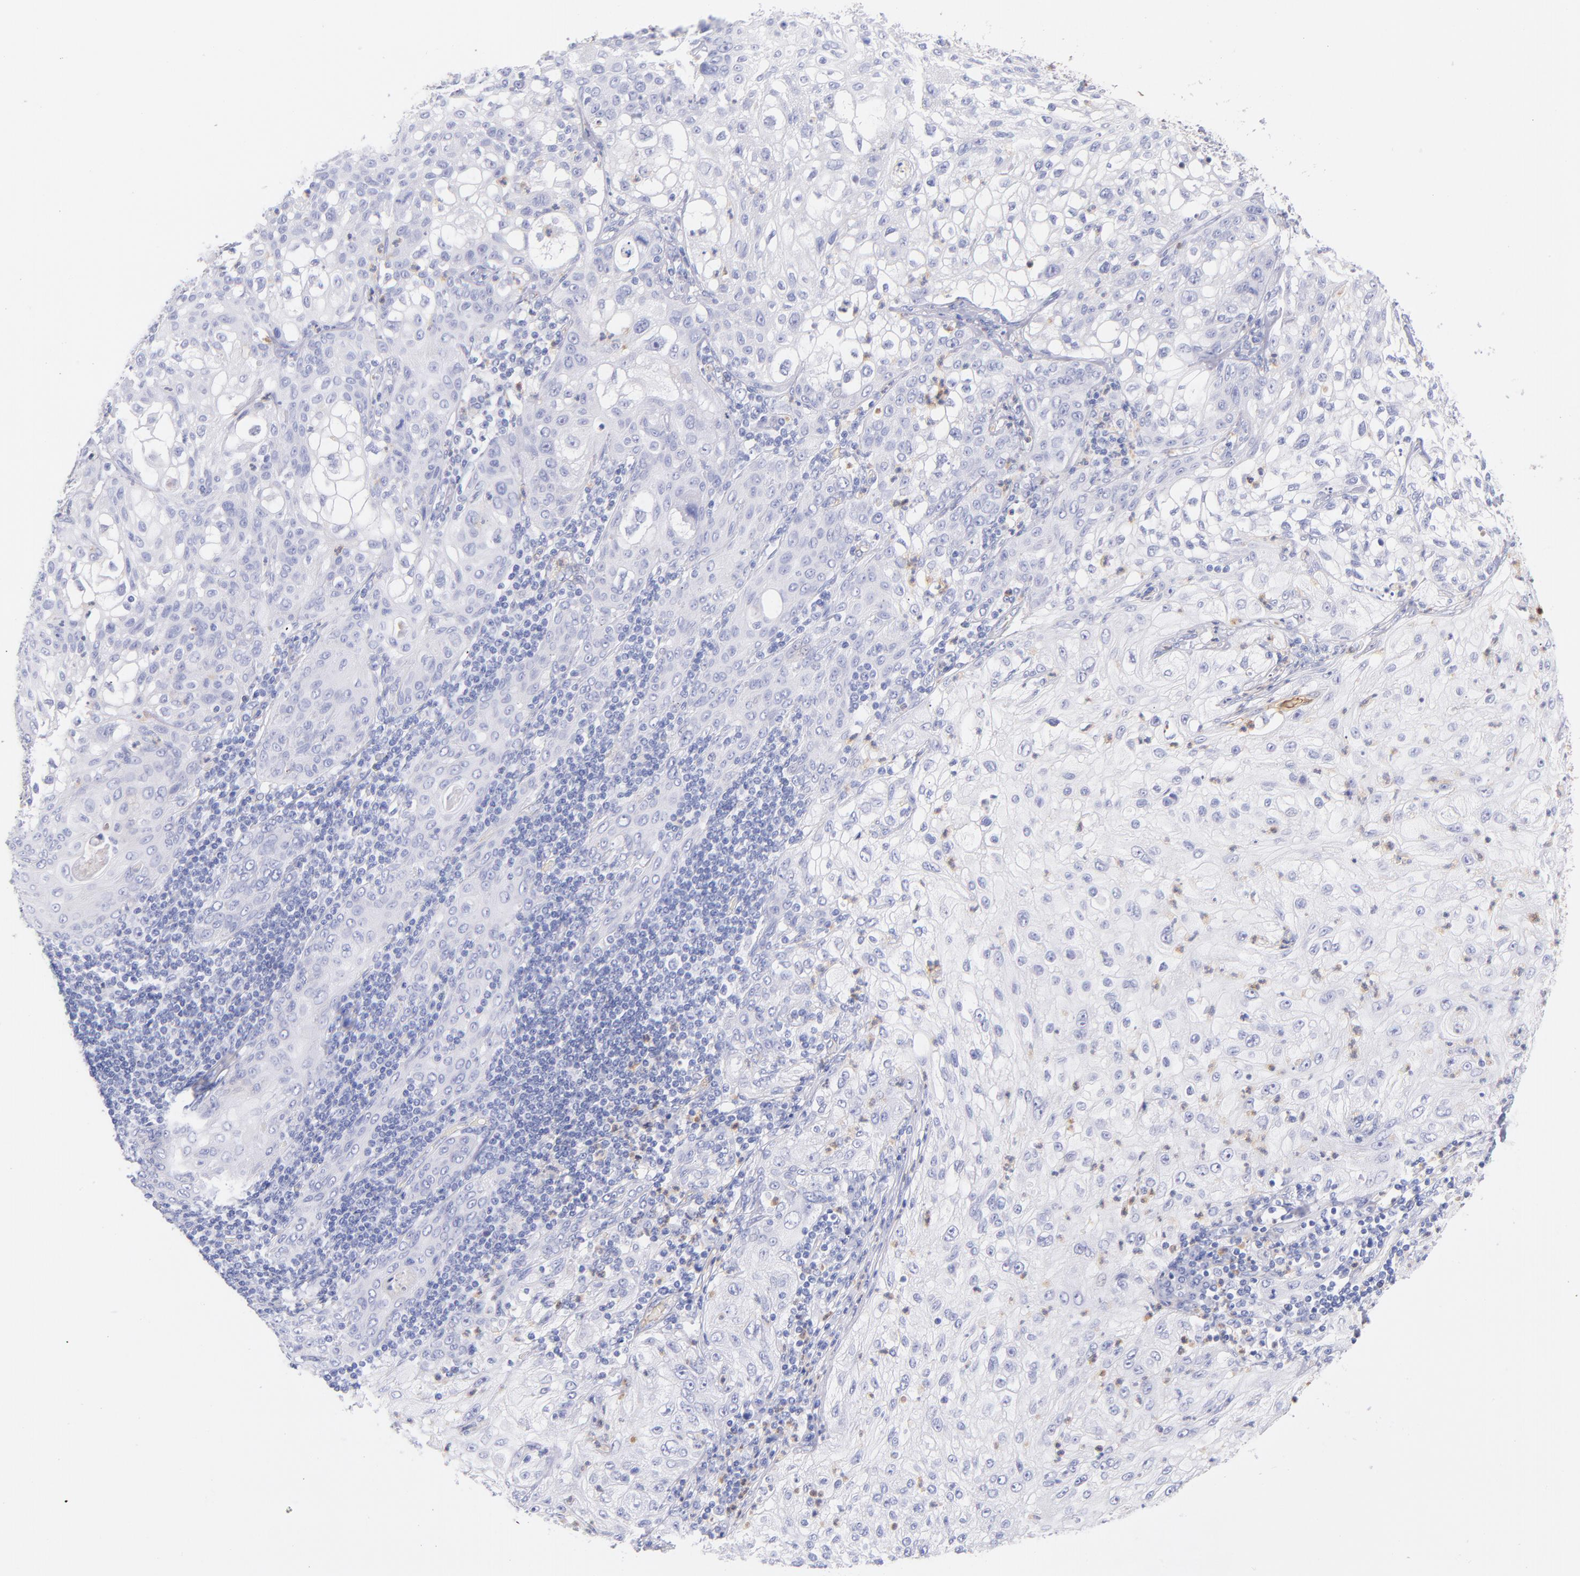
{"staining": {"intensity": "negative", "quantity": "none", "location": "none"}, "tissue": "lung cancer", "cell_type": "Tumor cells", "image_type": "cancer", "snomed": [{"axis": "morphology", "description": "Inflammation, NOS"}, {"axis": "morphology", "description": "Squamous cell carcinoma, NOS"}, {"axis": "topography", "description": "Lymph node"}, {"axis": "topography", "description": "Soft tissue"}, {"axis": "topography", "description": "Lung"}], "caption": "Protein analysis of lung cancer (squamous cell carcinoma) shows no significant expression in tumor cells. (DAB (3,3'-diaminobenzidine) immunohistochemistry with hematoxylin counter stain).", "gene": "HP", "patient": {"sex": "male", "age": 66}}